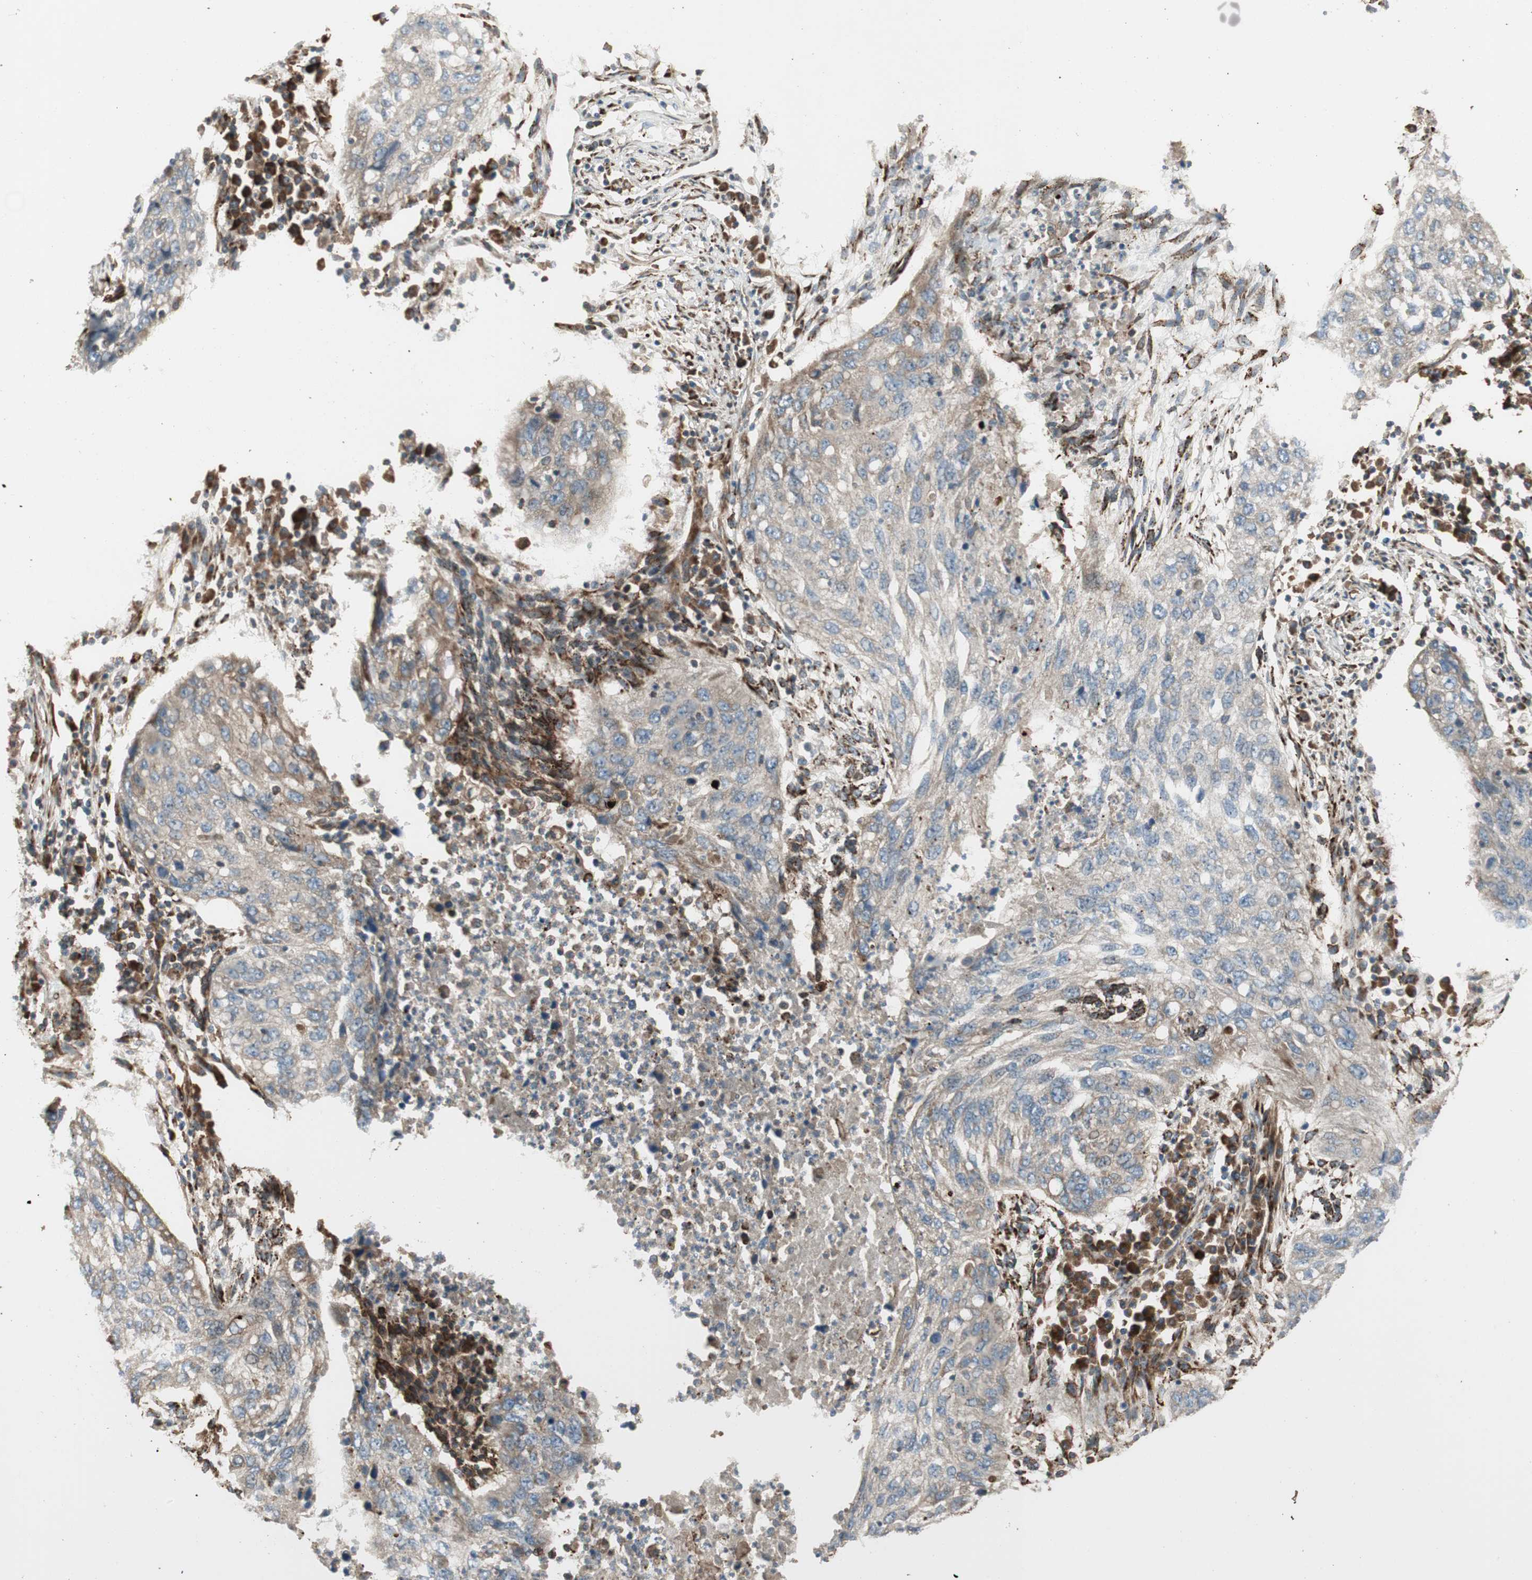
{"staining": {"intensity": "weak", "quantity": ">75%", "location": "cytoplasmic/membranous"}, "tissue": "lung cancer", "cell_type": "Tumor cells", "image_type": "cancer", "snomed": [{"axis": "morphology", "description": "Squamous cell carcinoma, NOS"}, {"axis": "topography", "description": "Lung"}], "caption": "Brown immunohistochemical staining in squamous cell carcinoma (lung) exhibits weak cytoplasmic/membranous staining in approximately >75% of tumor cells. Nuclei are stained in blue.", "gene": "PRKG1", "patient": {"sex": "female", "age": 63}}